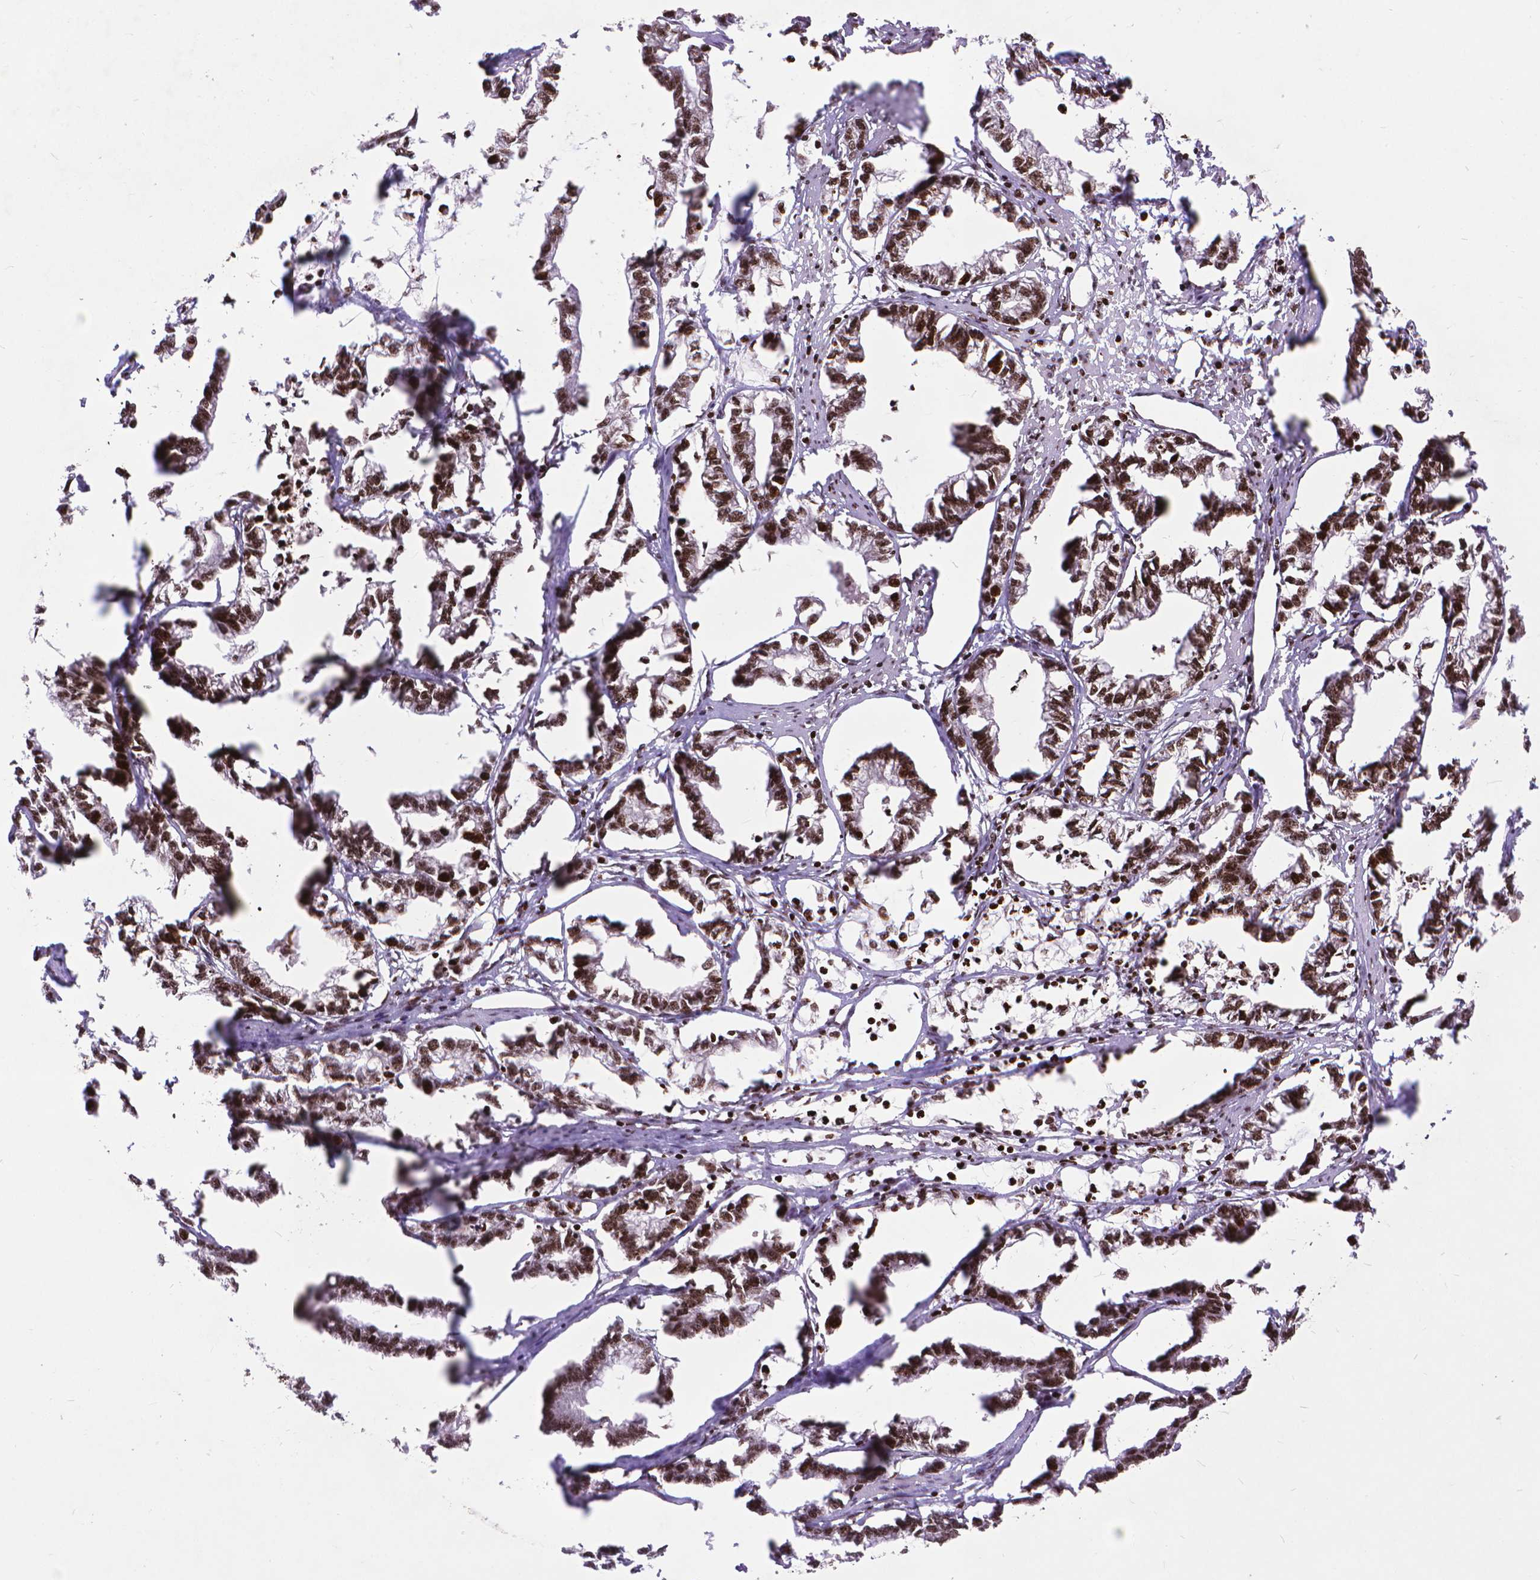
{"staining": {"intensity": "moderate", "quantity": ">75%", "location": "nuclear"}, "tissue": "stomach cancer", "cell_type": "Tumor cells", "image_type": "cancer", "snomed": [{"axis": "morphology", "description": "Adenocarcinoma, NOS"}, {"axis": "topography", "description": "Stomach"}], "caption": "Protein expression analysis of stomach cancer reveals moderate nuclear positivity in about >75% of tumor cells.", "gene": "AMER1", "patient": {"sex": "male", "age": 83}}